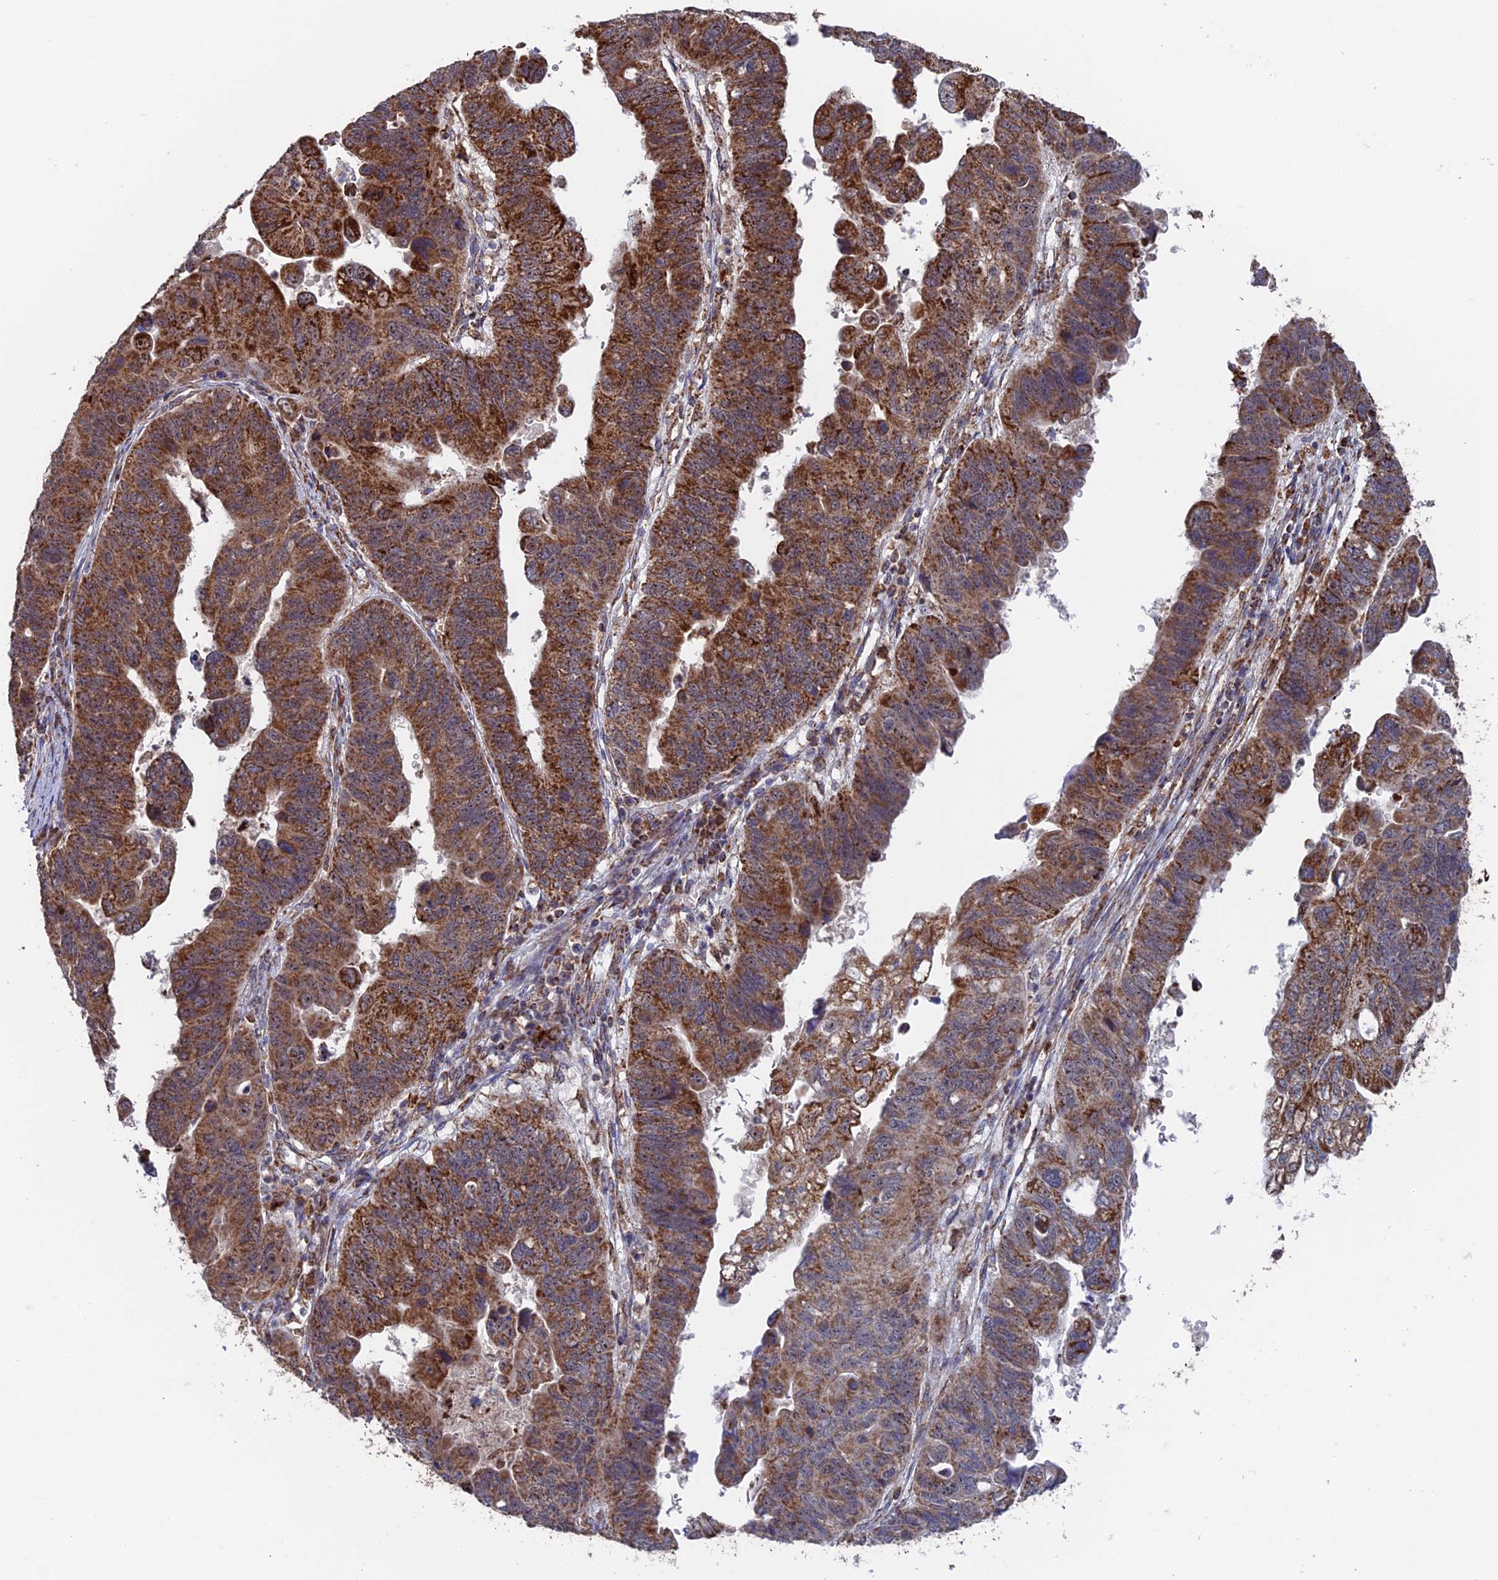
{"staining": {"intensity": "strong", "quantity": ">75%", "location": "cytoplasmic/membranous"}, "tissue": "stomach cancer", "cell_type": "Tumor cells", "image_type": "cancer", "snomed": [{"axis": "morphology", "description": "Adenocarcinoma, NOS"}, {"axis": "topography", "description": "Stomach"}], "caption": "DAB immunohistochemical staining of stomach cancer (adenocarcinoma) exhibits strong cytoplasmic/membranous protein positivity in approximately >75% of tumor cells.", "gene": "DTYMK", "patient": {"sex": "male", "age": 59}}